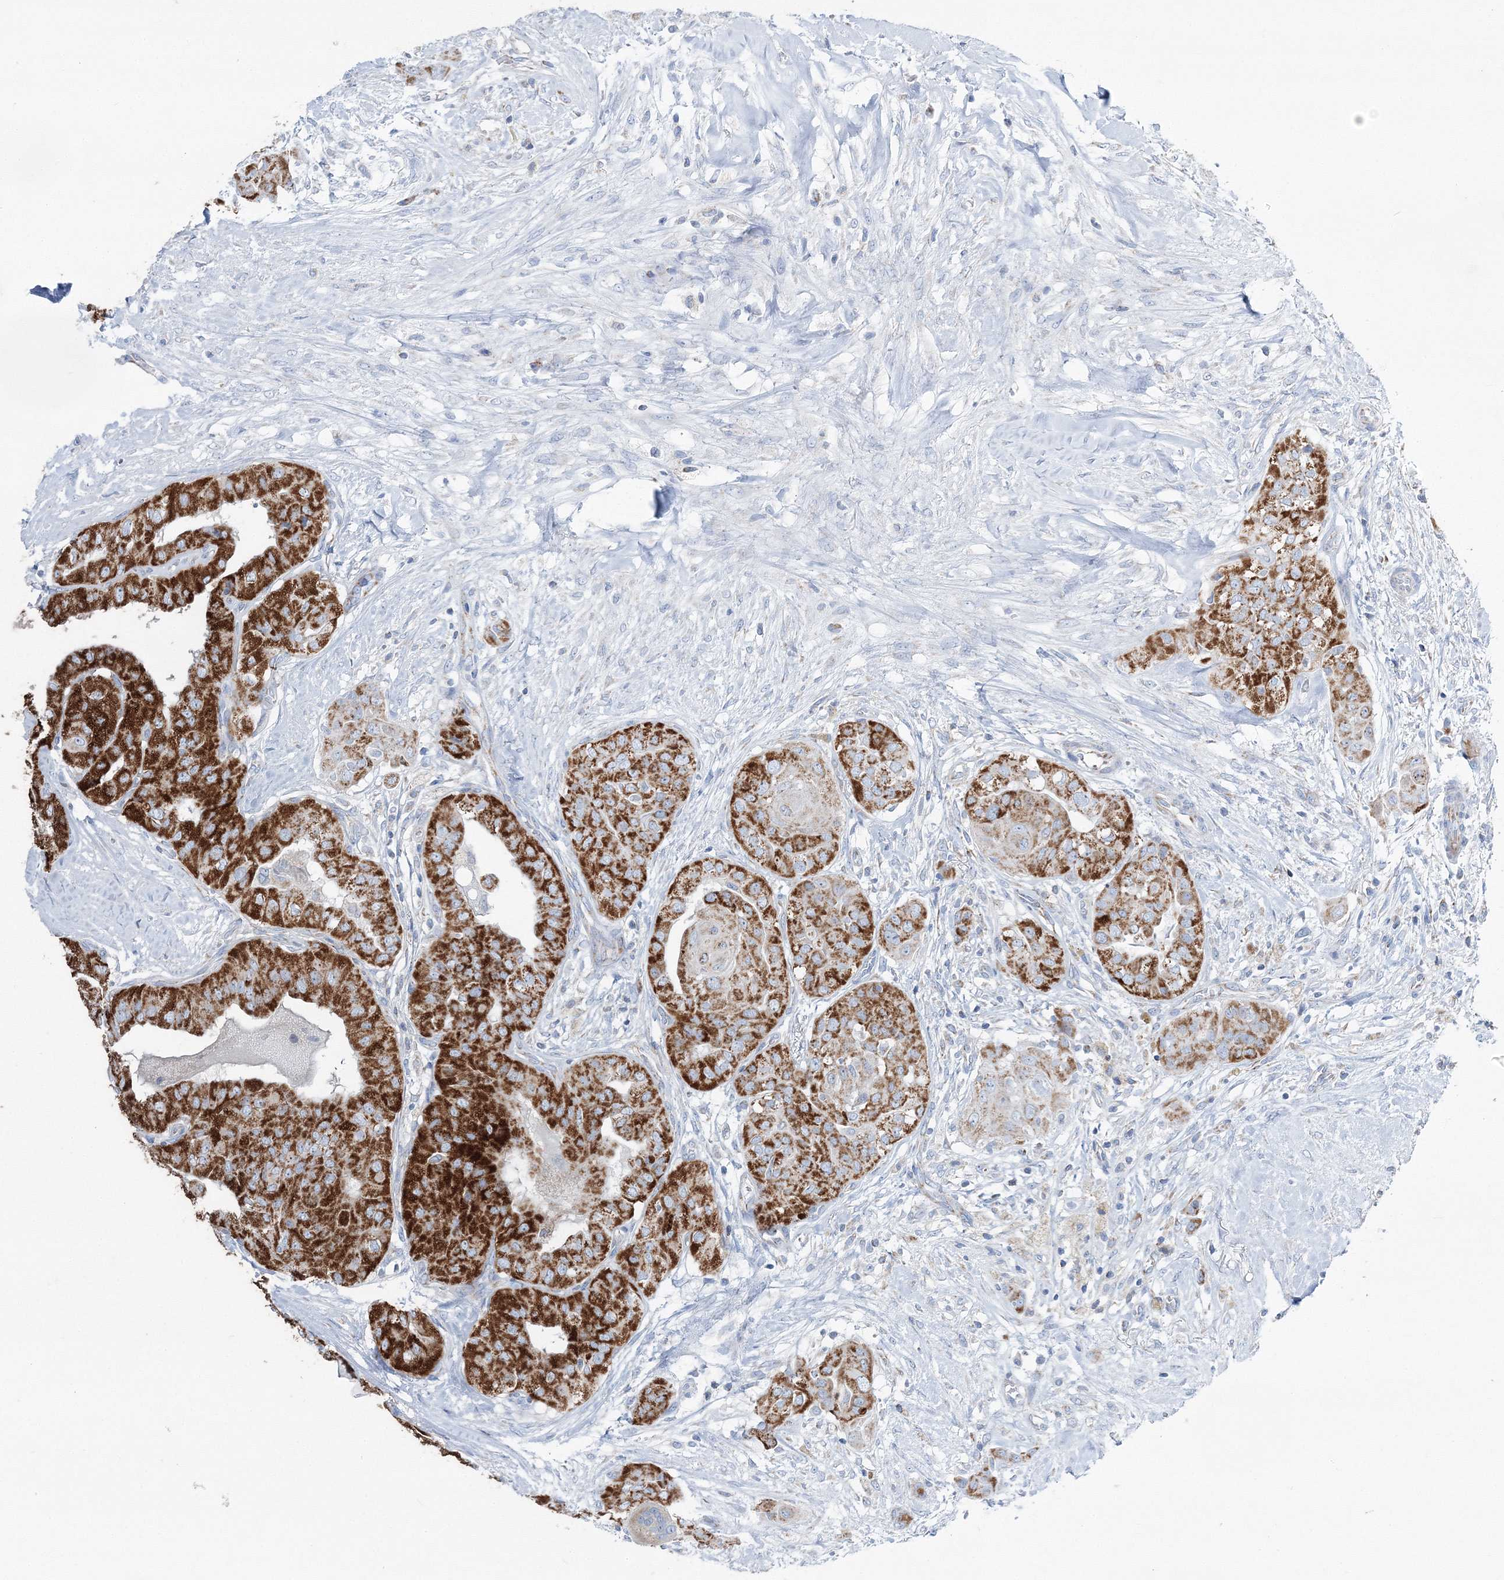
{"staining": {"intensity": "strong", "quantity": ">75%", "location": "cytoplasmic/membranous"}, "tissue": "thyroid cancer", "cell_type": "Tumor cells", "image_type": "cancer", "snomed": [{"axis": "morphology", "description": "Papillary adenocarcinoma, NOS"}, {"axis": "topography", "description": "Thyroid gland"}], "caption": "About >75% of tumor cells in thyroid cancer (papillary adenocarcinoma) demonstrate strong cytoplasmic/membranous protein staining as visualized by brown immunohistochemical staining.", "gene": "HIBCH", "patient": {"sex": "female", "age": 59}}